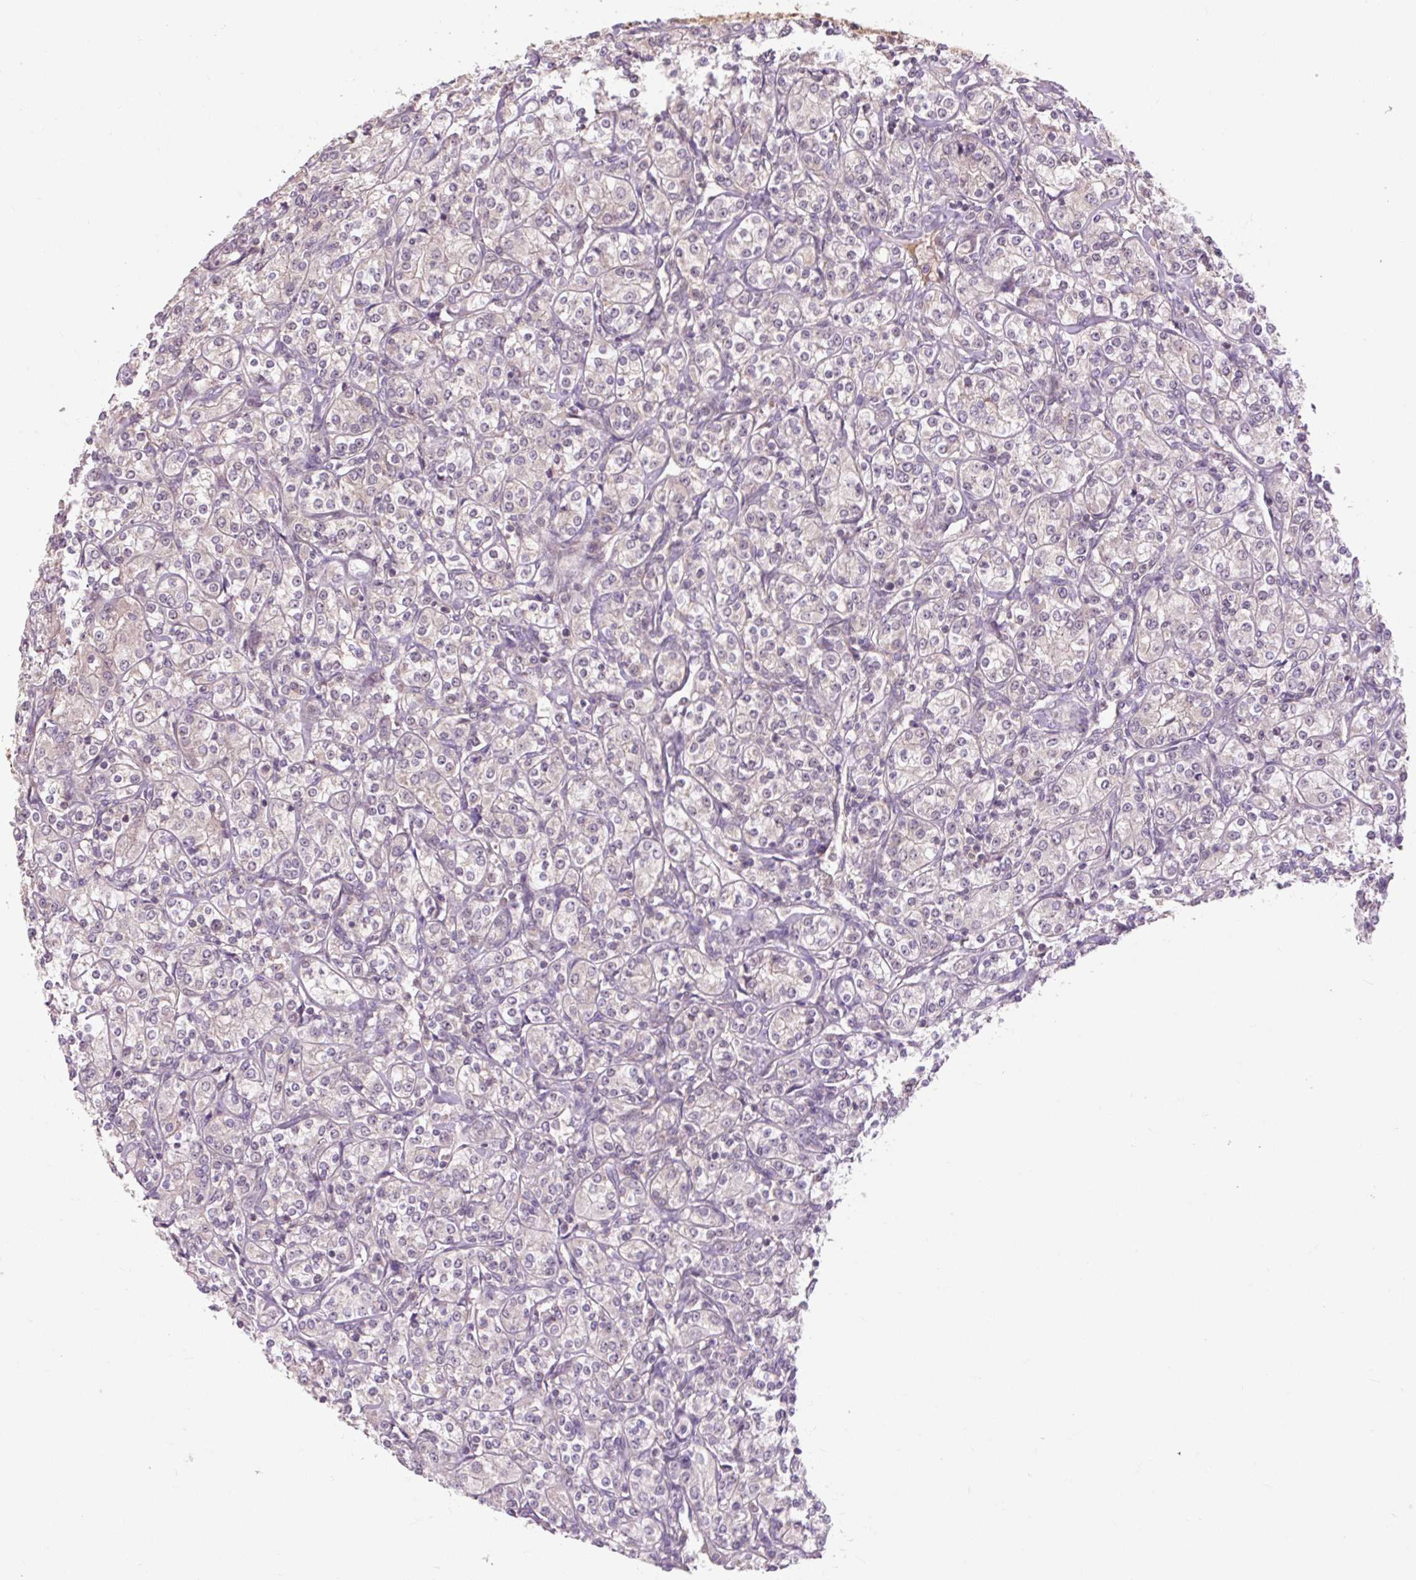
{"staining": {"intensity": "negative", "quantity": "none", "location": "none"}, "tissue": "renal cancer", "cell_type": "Tumor cells", "image_type": "cancer", "snomed": [{"axis": "morphology", "description": "Adenocarcinoma, NOS"}, {"axis": "topography", "description": "Kidney"}], "caption": "There is no significant staining in tumor cells of adenocarcinoma (renal).", "gene": "MMS19", "patient": {"sex": "male", "age": 77}}